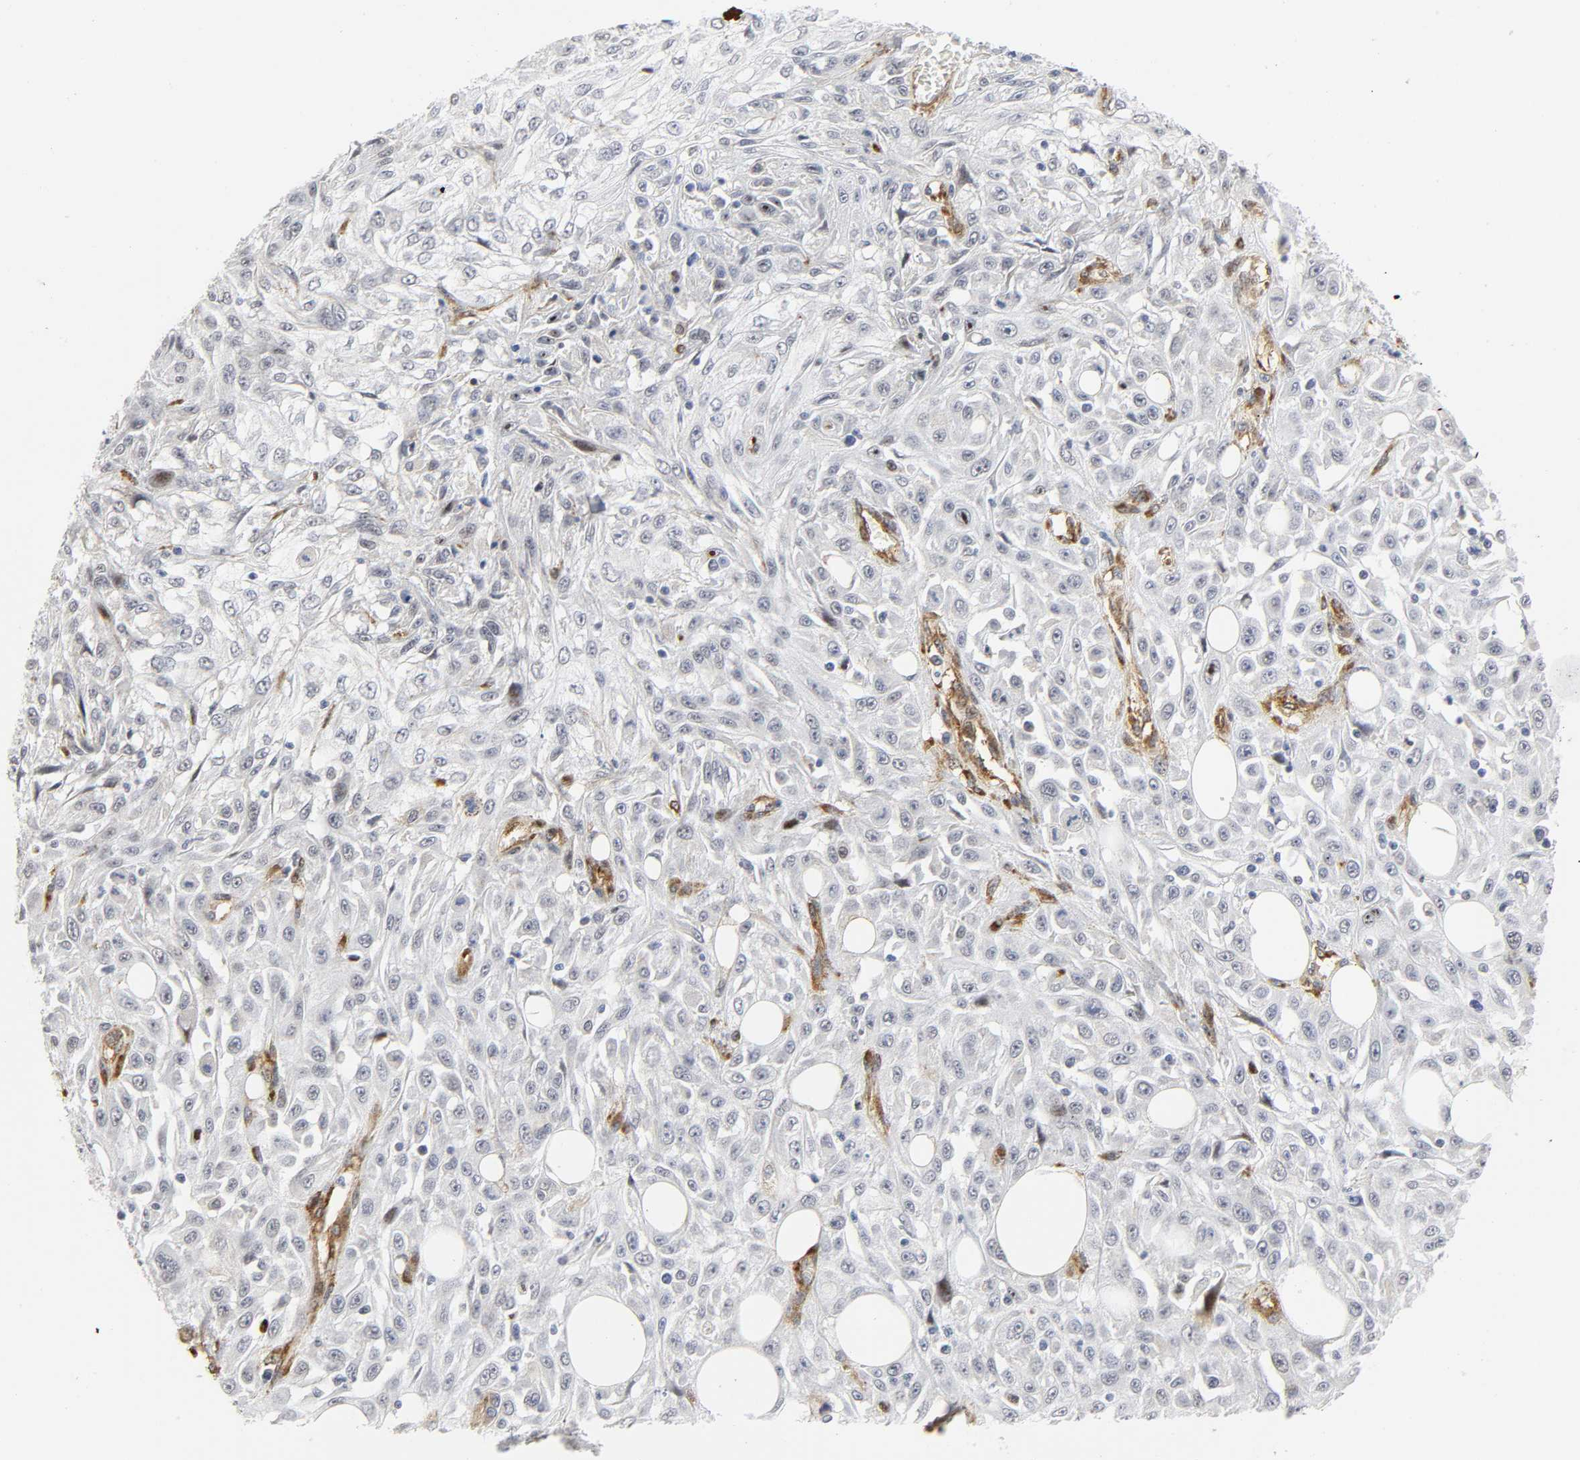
{"staining": {"intensity": "negative", "quantity": "none", "location": "none"}, "tissue": "skin cancer", "cell_type": "Tumor cells", "image_type": "cancer", "snomed": [{"axis": "morphology", "description": "Squamous cell carcinoma, NOS"}, {"axis": "topography", "description": "Skin"}], "caption": "Protein analysis of skin squamous cell carcinoma displays no significant expression in tumor cells.", "gene": "DOCK1", "patient": {"sex": "male", "age": 75}}